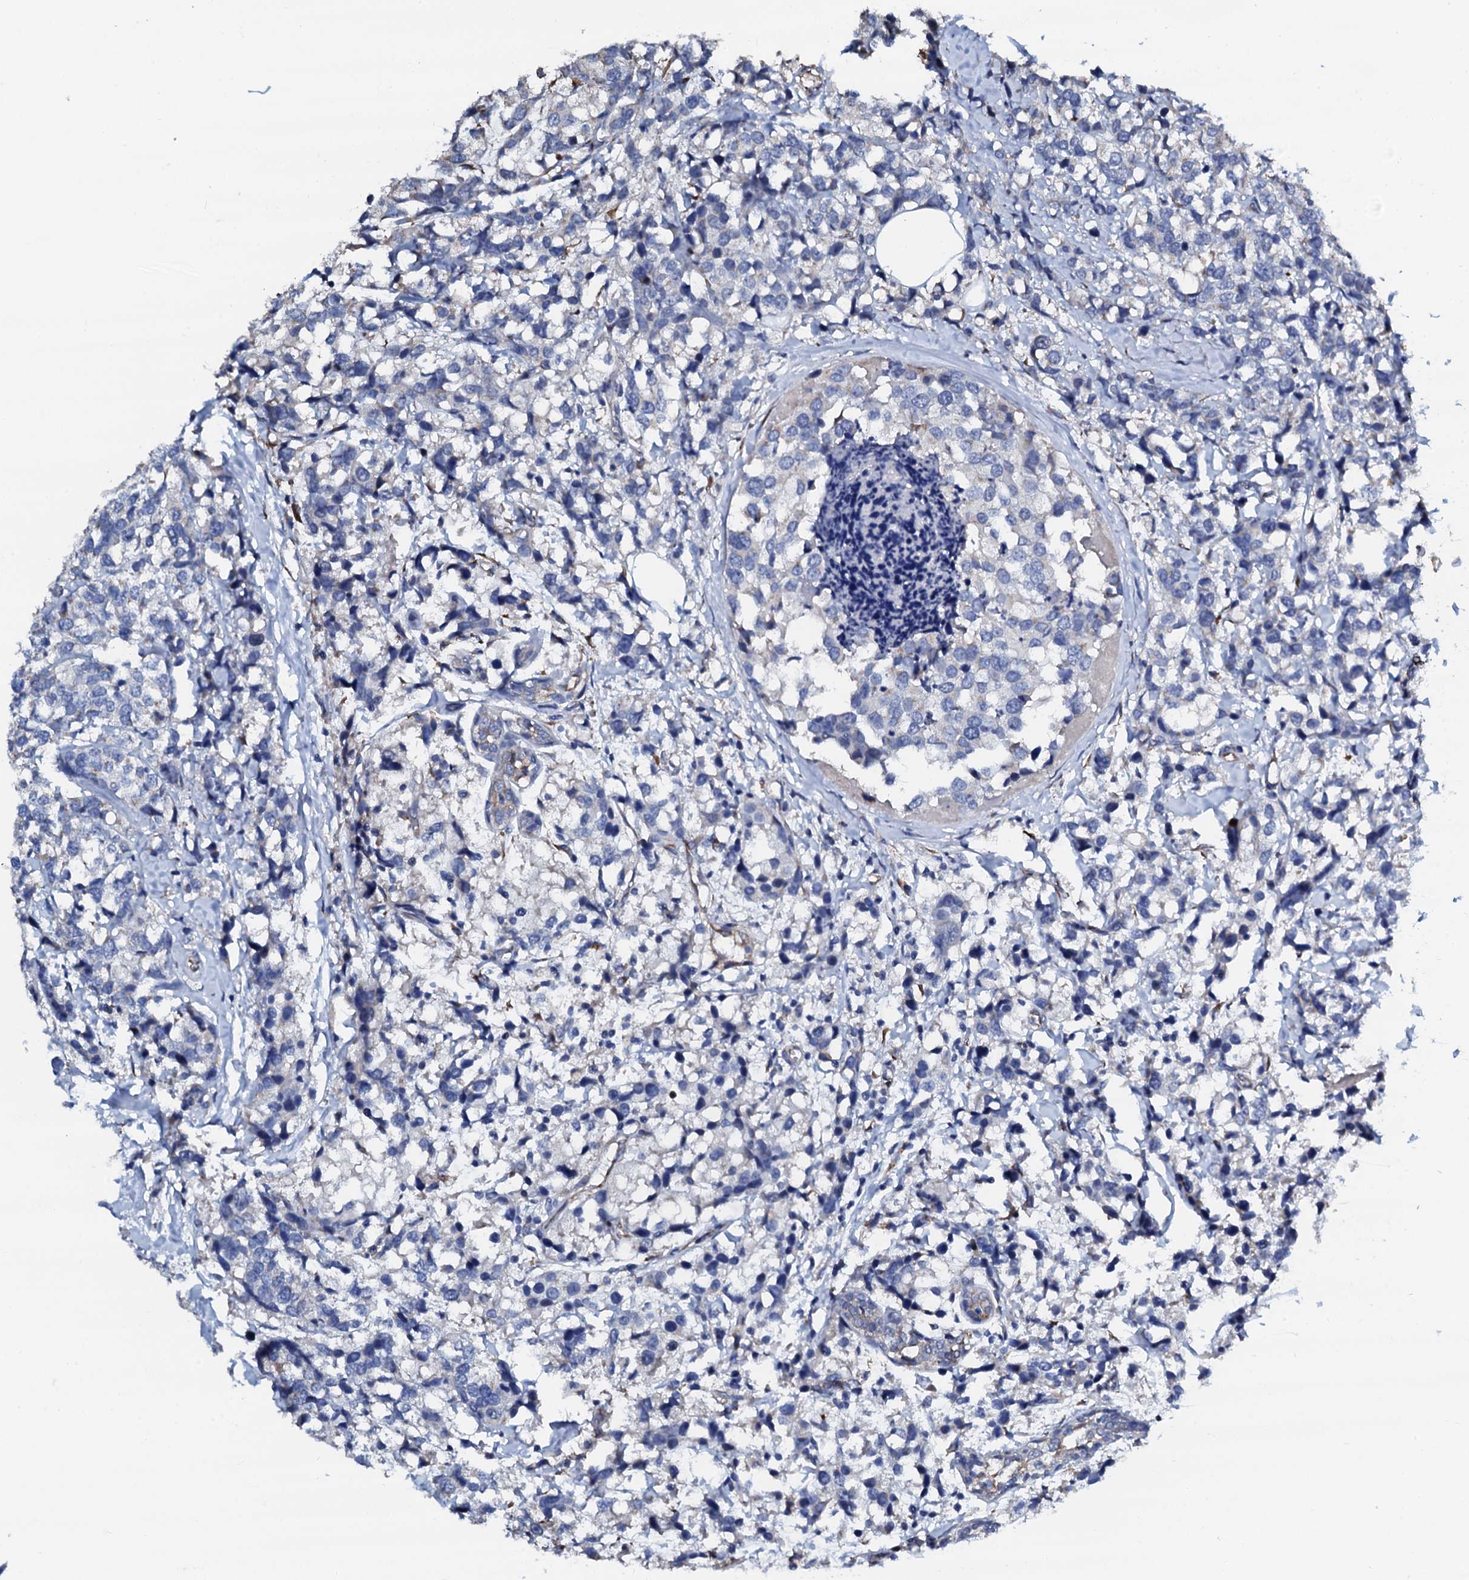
{"staining": {"intensity": "negative", "quantity": "none", "location": "none"}, "tissue": "breast cancer", "cell_type": "Tumor cells", "image_type": "cancer", "snomed": [{"axis": "morphology", "description": "Lobular carcinoma"}, {"axis": "topography", "description": "Breast"}], "caption": "IHC histopathology image of human lobular carcinoma (breast) stained for a protein (brown), which reveals no expression in tumor cells.", "gene": "AKAP3", "patient": {"sex": "female", "age": 59}}